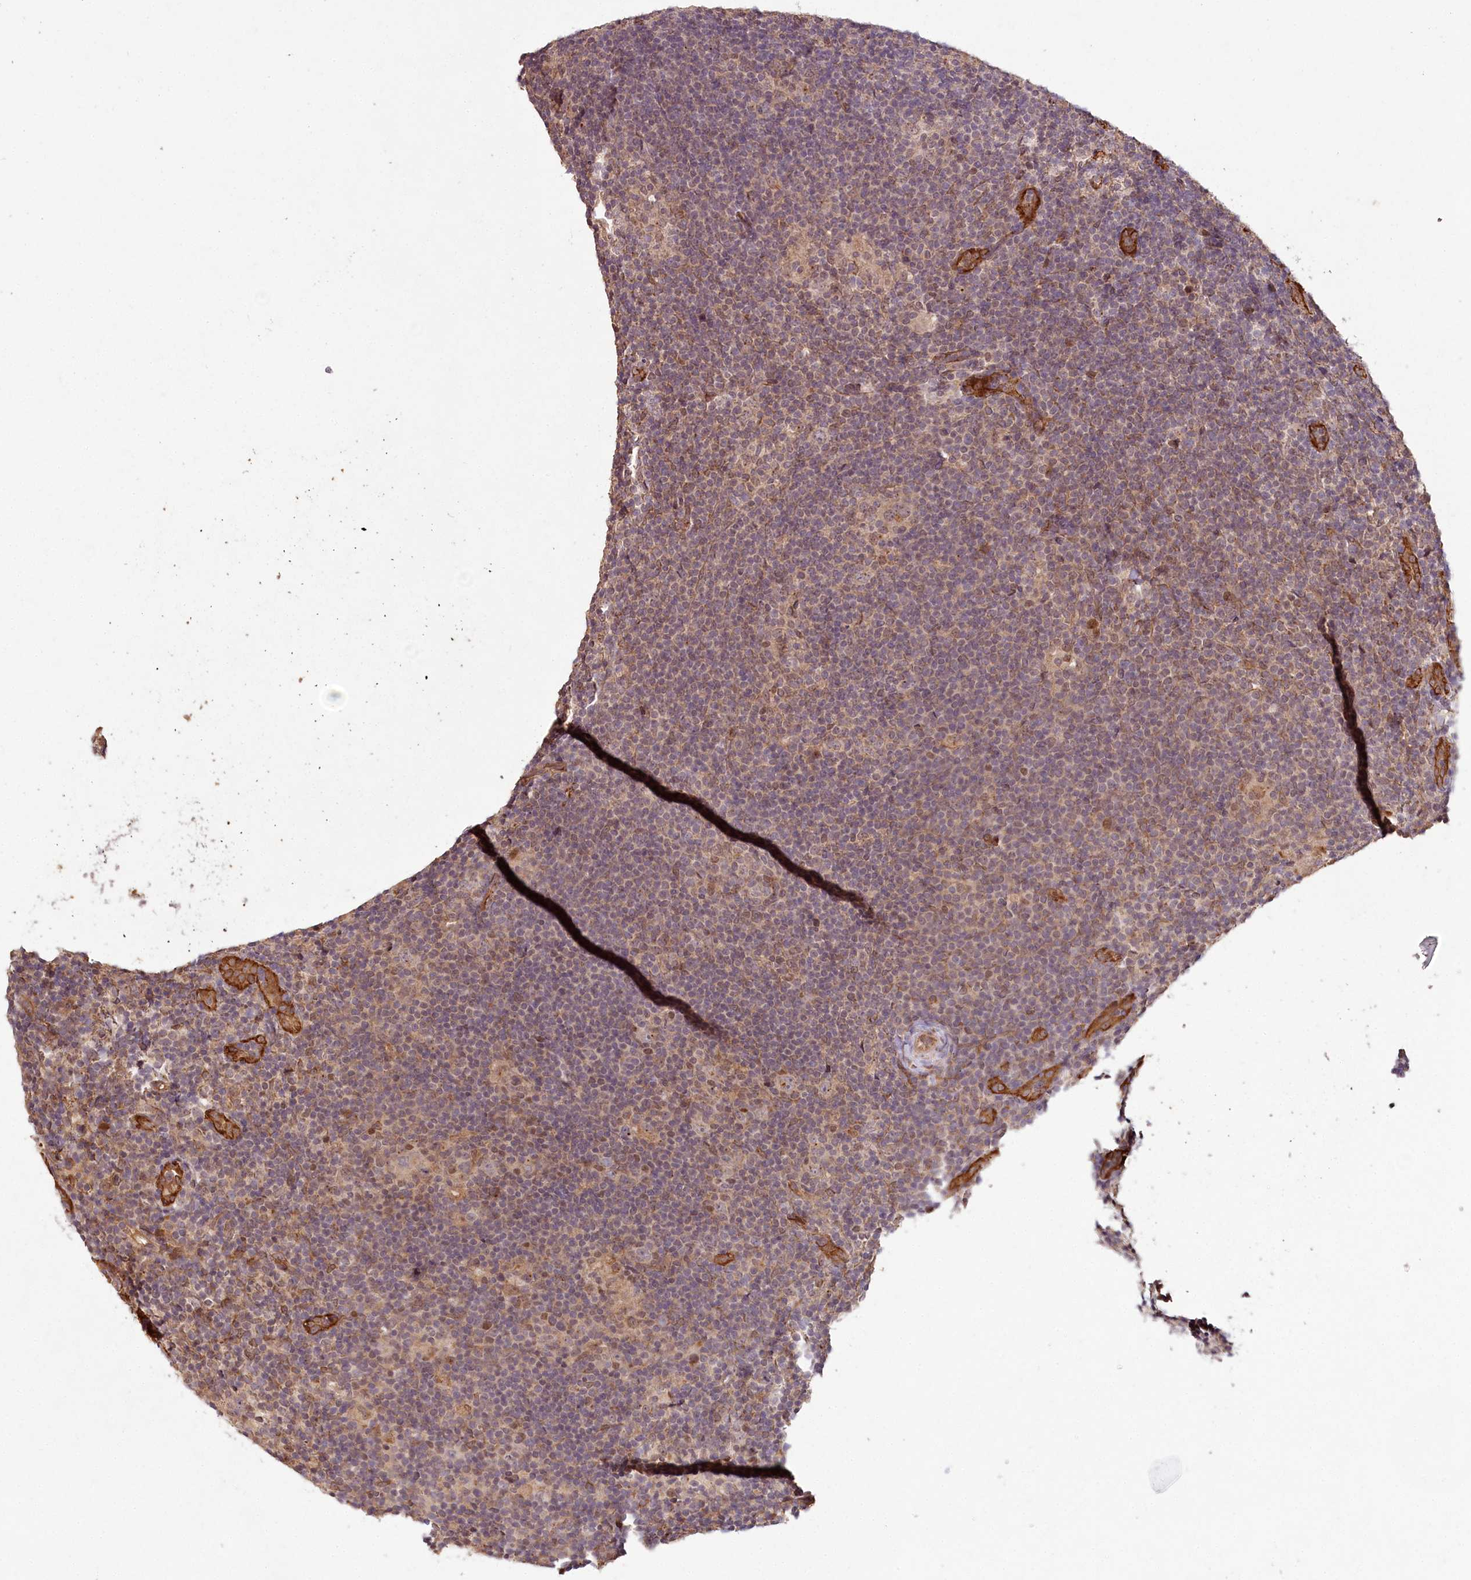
{"staining": {"intensity": "weak", "quantity": "<25%", "location": "cytoplasmic/membranous"}, "tissue": "lymphoma", "cell_type": "Tumor cells", "image_type": "cancer", "snomed": [{"axis": "morphology", "description": "Hodgkin's disease, NOS"}, {"axis": "topography", "description": "Lymph node"}], "caption": "This is a image of immunohistochemistry staining of lymphoma, which shows no positivity in tumor cells.", "gene": "ALKBH8", "patient": {"sex": "female", "age": 57}}